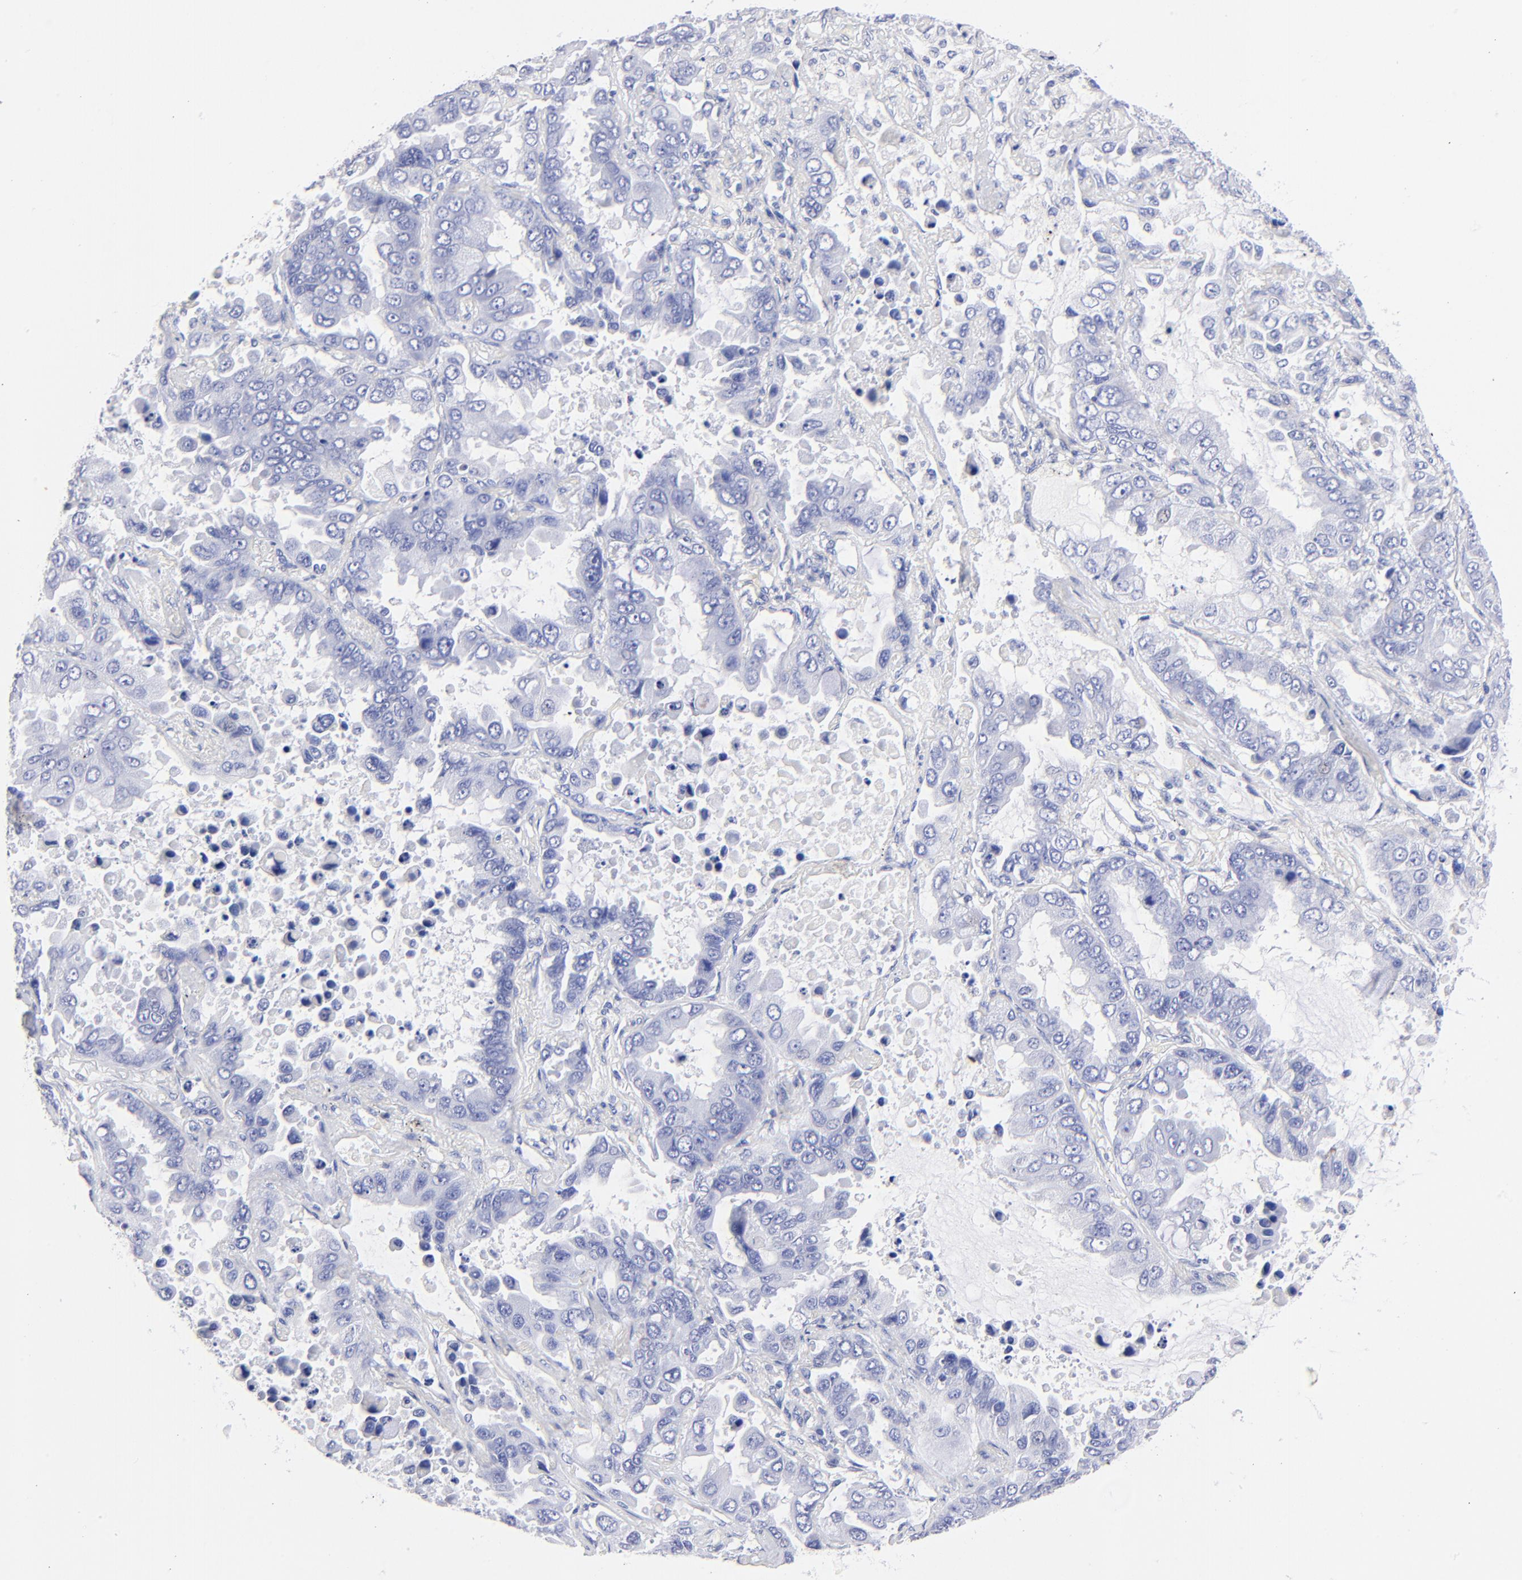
{"staining": {"intensity": "negative", "quantity": "none", "location": "none"}, "tissue": "lung cancer", "cell_type": "Tumor cells", "image_type": "cancer", "snomed": [{"axis": "morphology", "description": "Adenocarcinoma, NOS"}, {"axis": "topography", "description": "Lung"}], "caption": "DAB immunohistochemical staining of human adenocarcinoma (lung) demonstrates no significant staining in tumor cells.", "gene": "HORMAD2", "patient": {"sex": "male", "age": 64}}